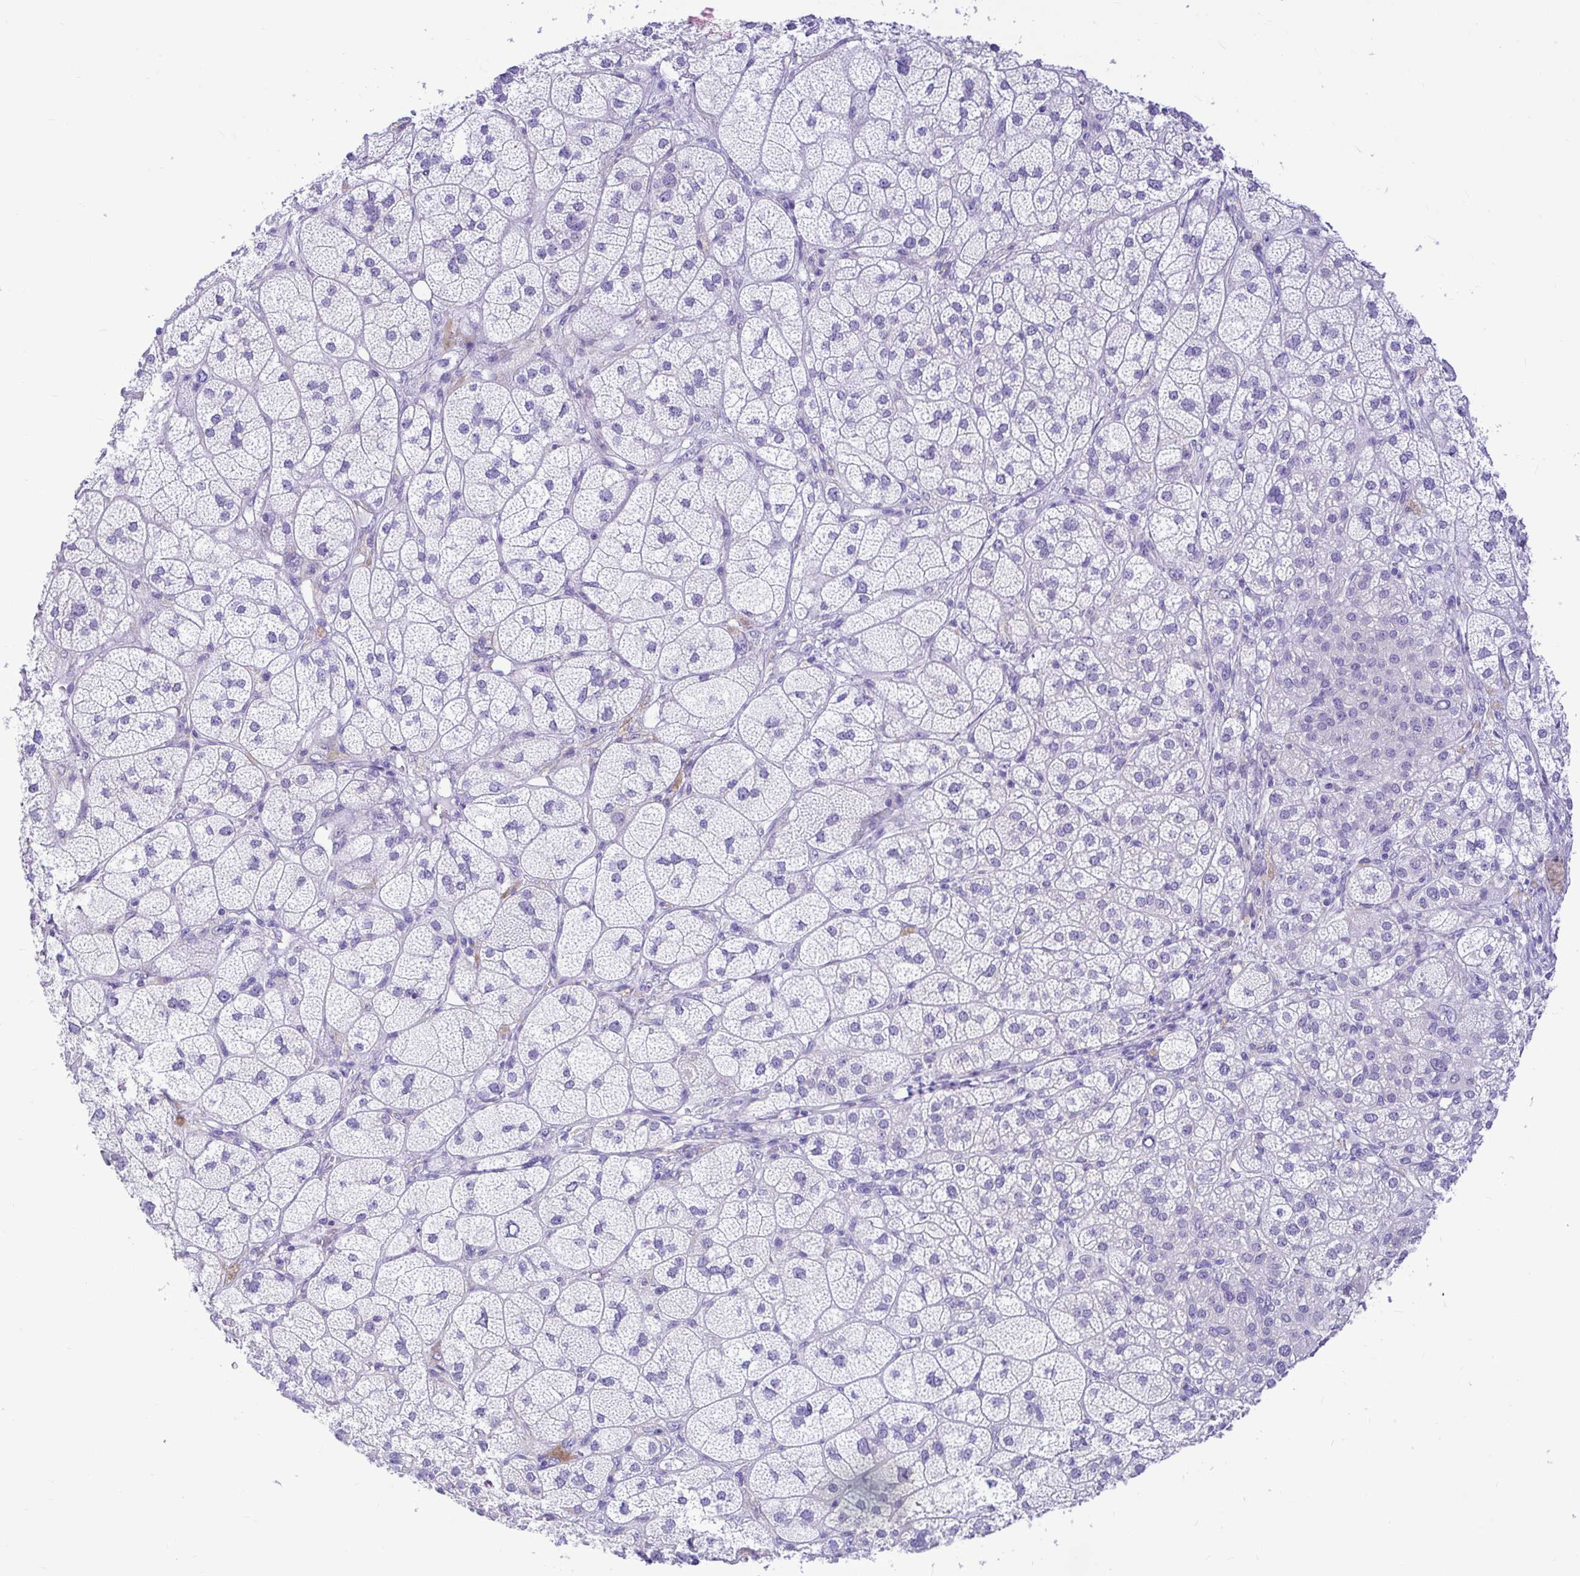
{"staining": {"intensity": "weak", "quantity": "<25%", "location": "cytoplasmic/membranous"}, "tissue": "adrenal gland", "cell_type": "Glandular cells", "image_type": "normal", "snomed": [{"axis": "morphology", "description": "Normal tissue, NOS"}, {"axis": "topography", "description": "Adrenal gland"}], "caption": "This is a histopathology image of IHC staining of normal adrenal gland, which shows no expression in glandular cells.", "gene": "BACE2", "patient": {"sex": "female", "age": 60}}